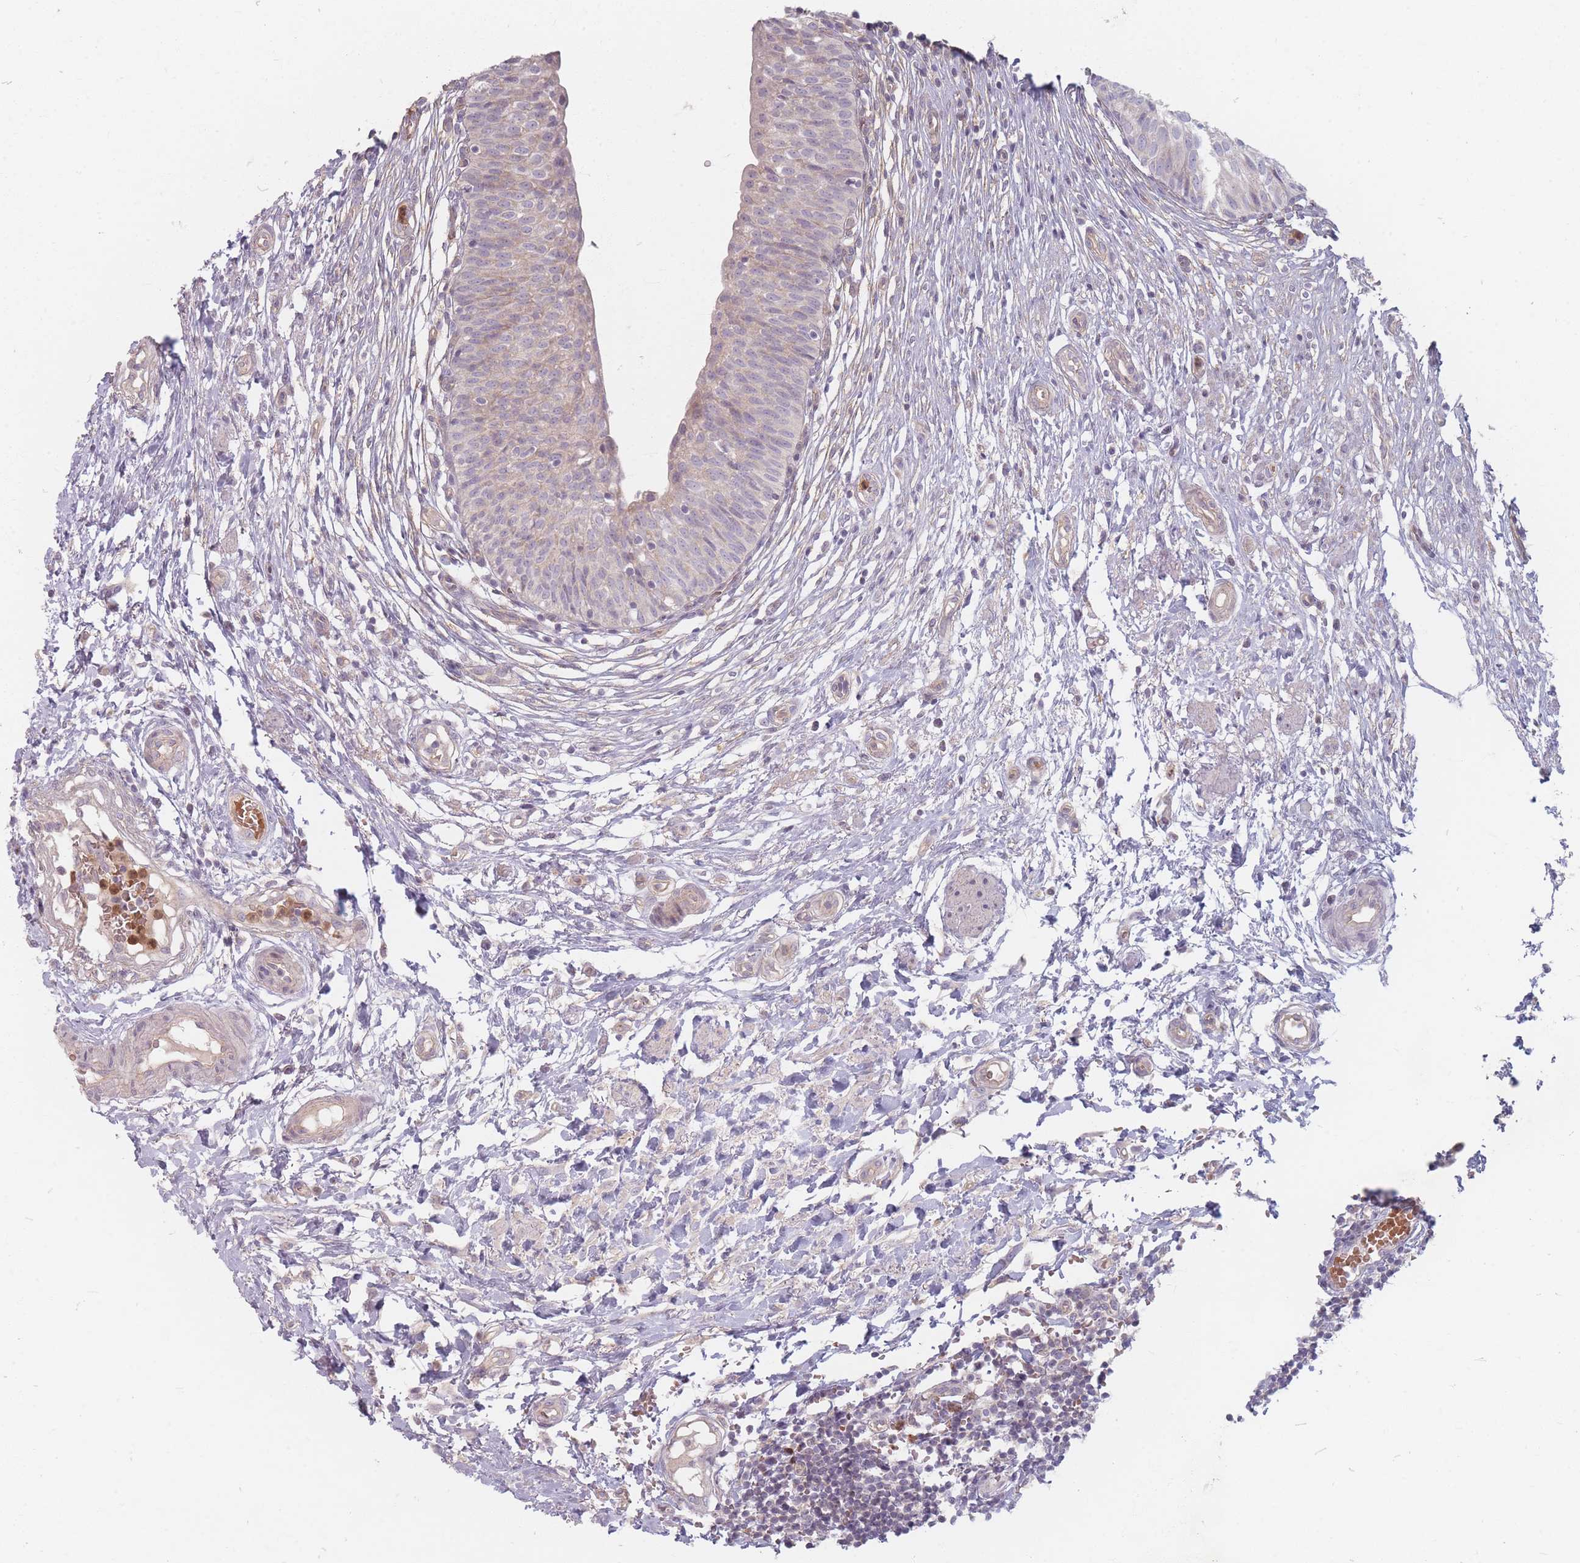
{"staining": {"intensity": "weak", "quantity": "25%-75%", "location": "cytoplasmic/membranous"}, "tissue": "urinary bladder", "cell_type": "Urothelial cells", "image_type": "normal", "snomed": [{"axis": "morphology", "description": "Normal tissue, NOS"}, {"axis": "topography", "description": "Urinary bladder"}], "caption": "High-magnification brightfield microscopy of normal urinary bladder stained with DAB (3,3'-diaminobenzidine) (brown) and counterstained with hematoxylin (blue). urothelial cells exhibit weak cytoplasmic/membranous positivity is appreciated in approximately25%-75% of cells.", "gene": "CHCHD7", "patient": {"sex": "male", "age": 55}}